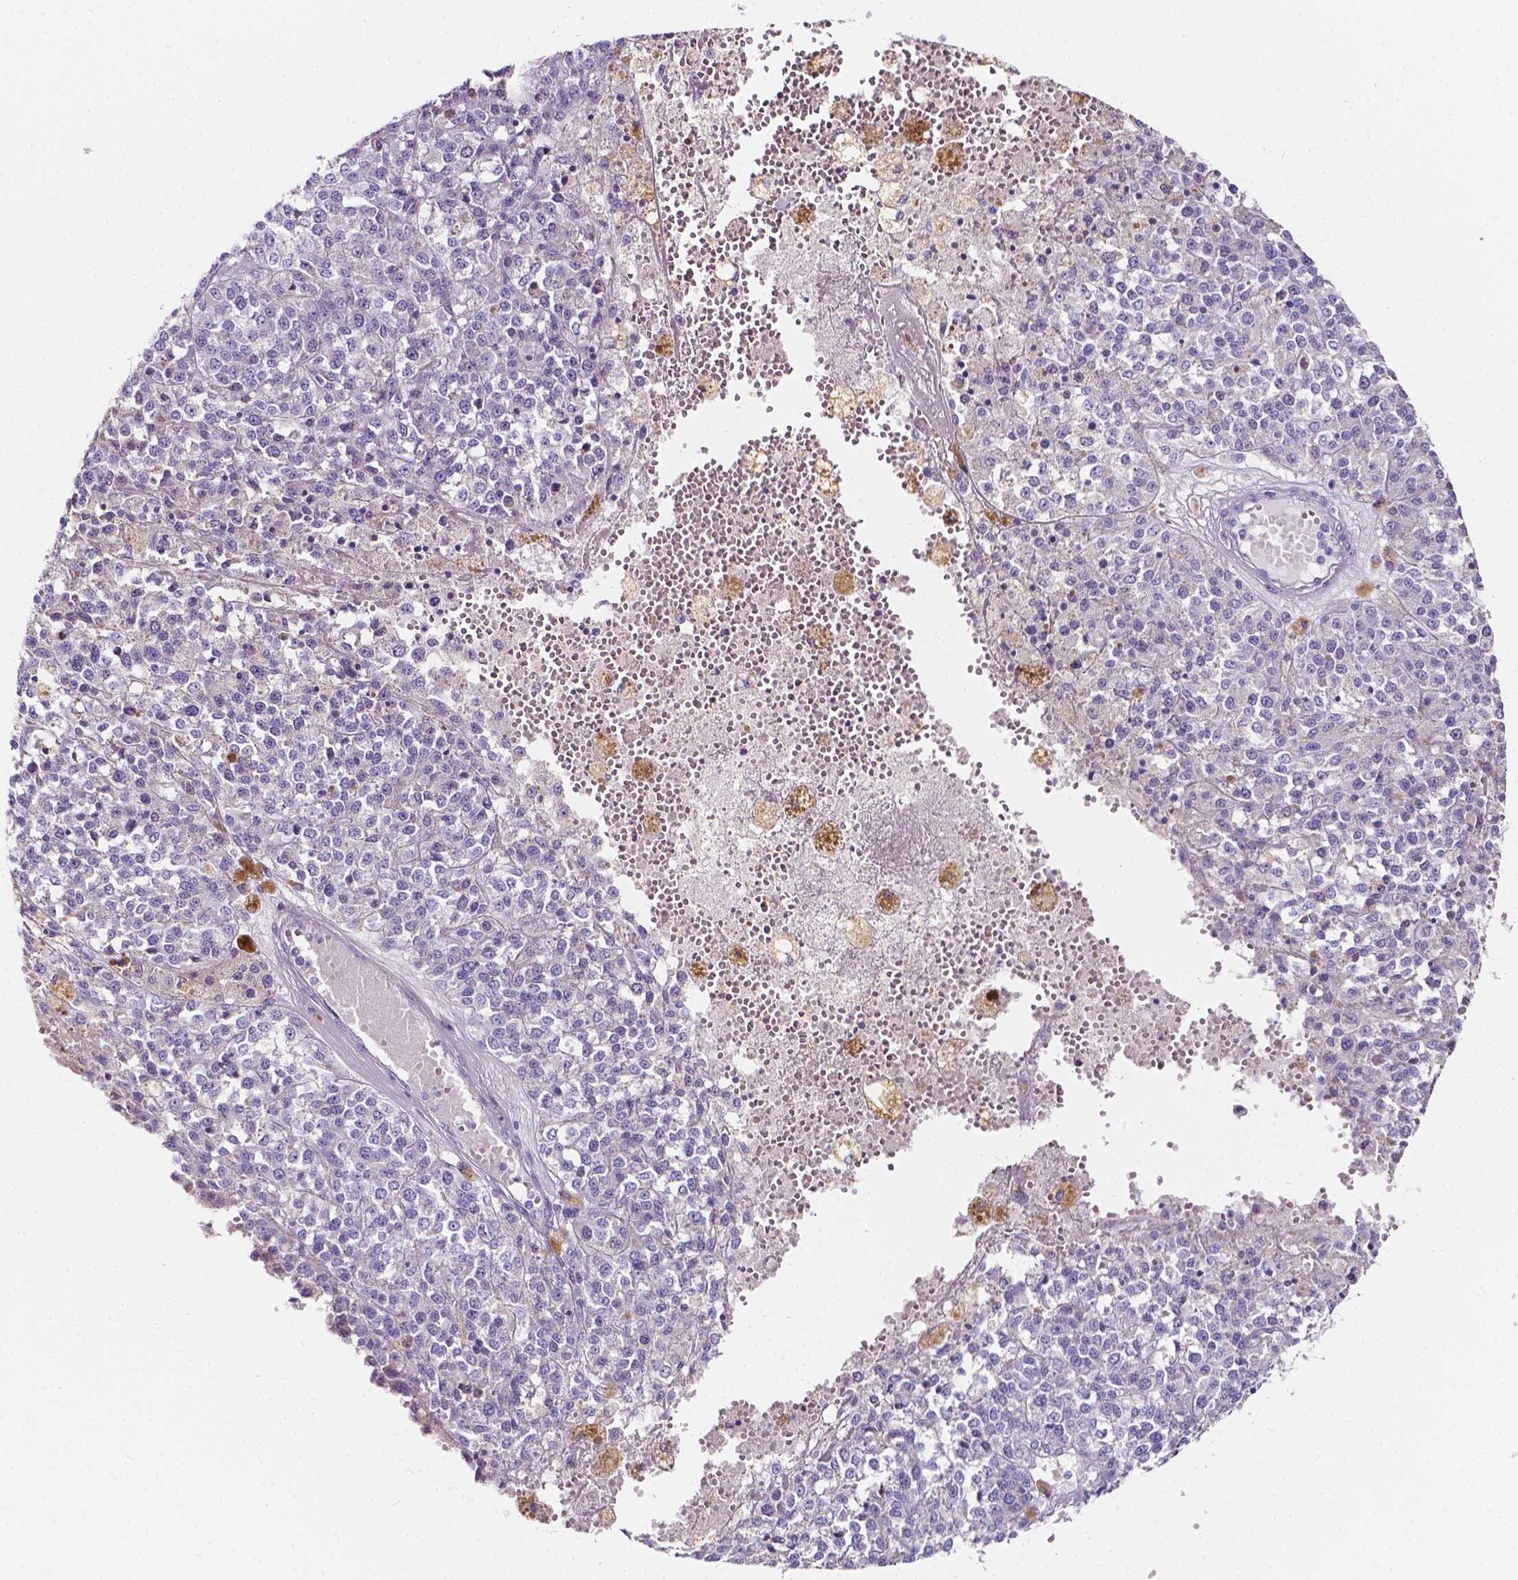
{"staining": {"intensity": "negative", "quantity": "none", "location": "none"}, "tissue": "melanoma", "cell_type": "Tumor cells", "image_type": "cancer", "snomed": [{"axis": "morphology", "description": "Malignant melanoma, Metastatic site"}, {"axis": "topography", "description": "Lymph node"}], "caption": "DAB (3,3'-diaminobenzidine) immunohistochemical staining of human malignant melanoma (metastatic site) shows no significant staining in tumor cells.", "gene": "CLSTN2", "patient": {"sex": "female", "age": 64}}